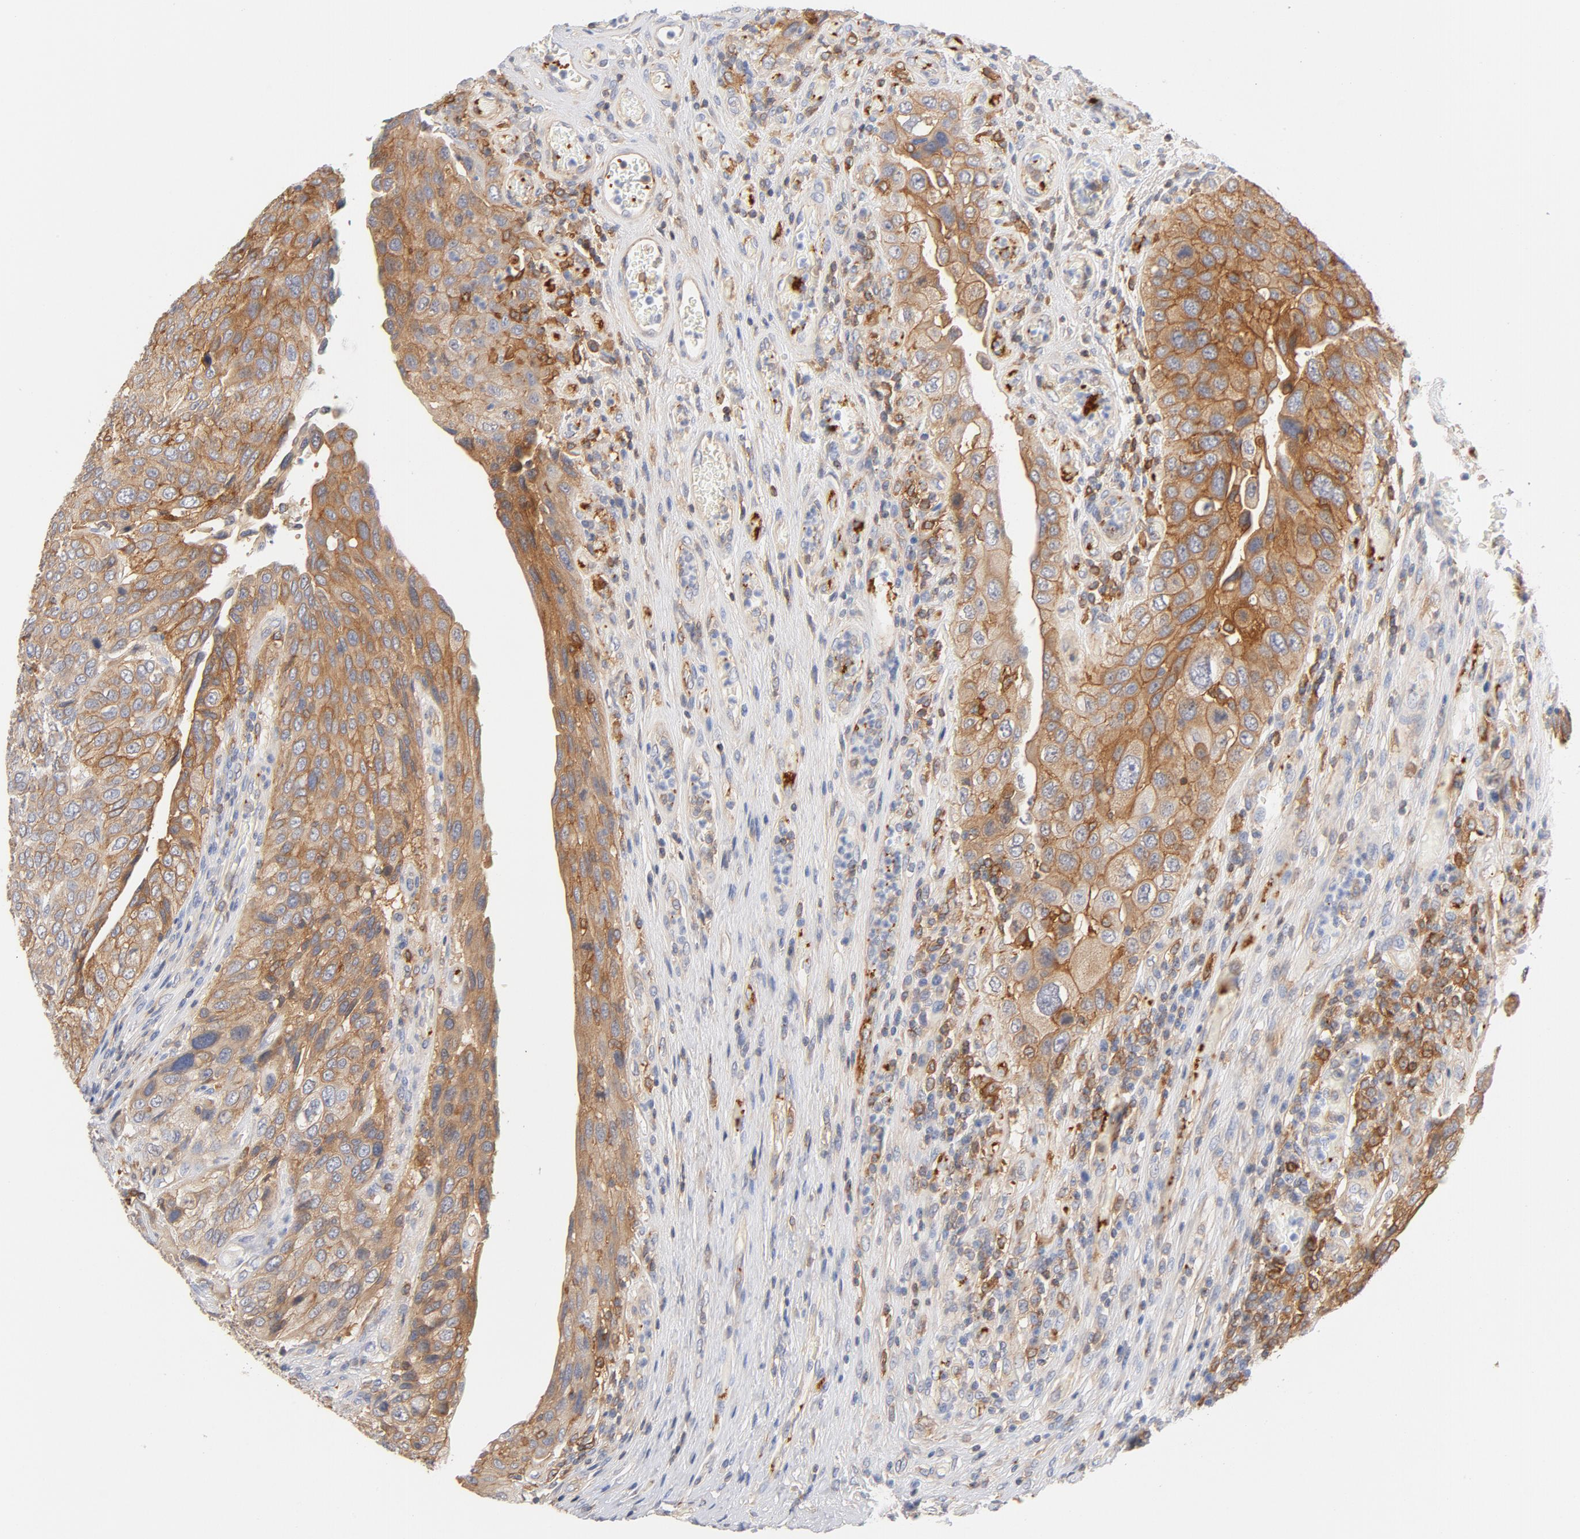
{"staining": {"intensity": "moderate", "quantity": ">75%", "location": "cytoplasmic/membranous"}, "tissue": "urothelial cancer", "cell_type": "Tumor cells", "image_type": "cancer", "snomed": [{"axis": "morphology", "description": "Urothelial carcinoma, High grade"}, {"axis": "topography", "description": "Urinary bladder"}], "caption": "Immunohistochemical staining of human urothelial cancer demonstrates medium levels of moderate cytoplasmic/membranous expression in about >75% of tumor cells. The staining was performed using DAB (3,3'-diaminobenzidine) to visualize the protein expression in brown, while the nuclei were stained in blue with hematoxylin (Magnification: 20x).", "gene": "SRC", "patient": {"sex": "male", "age": 50}}